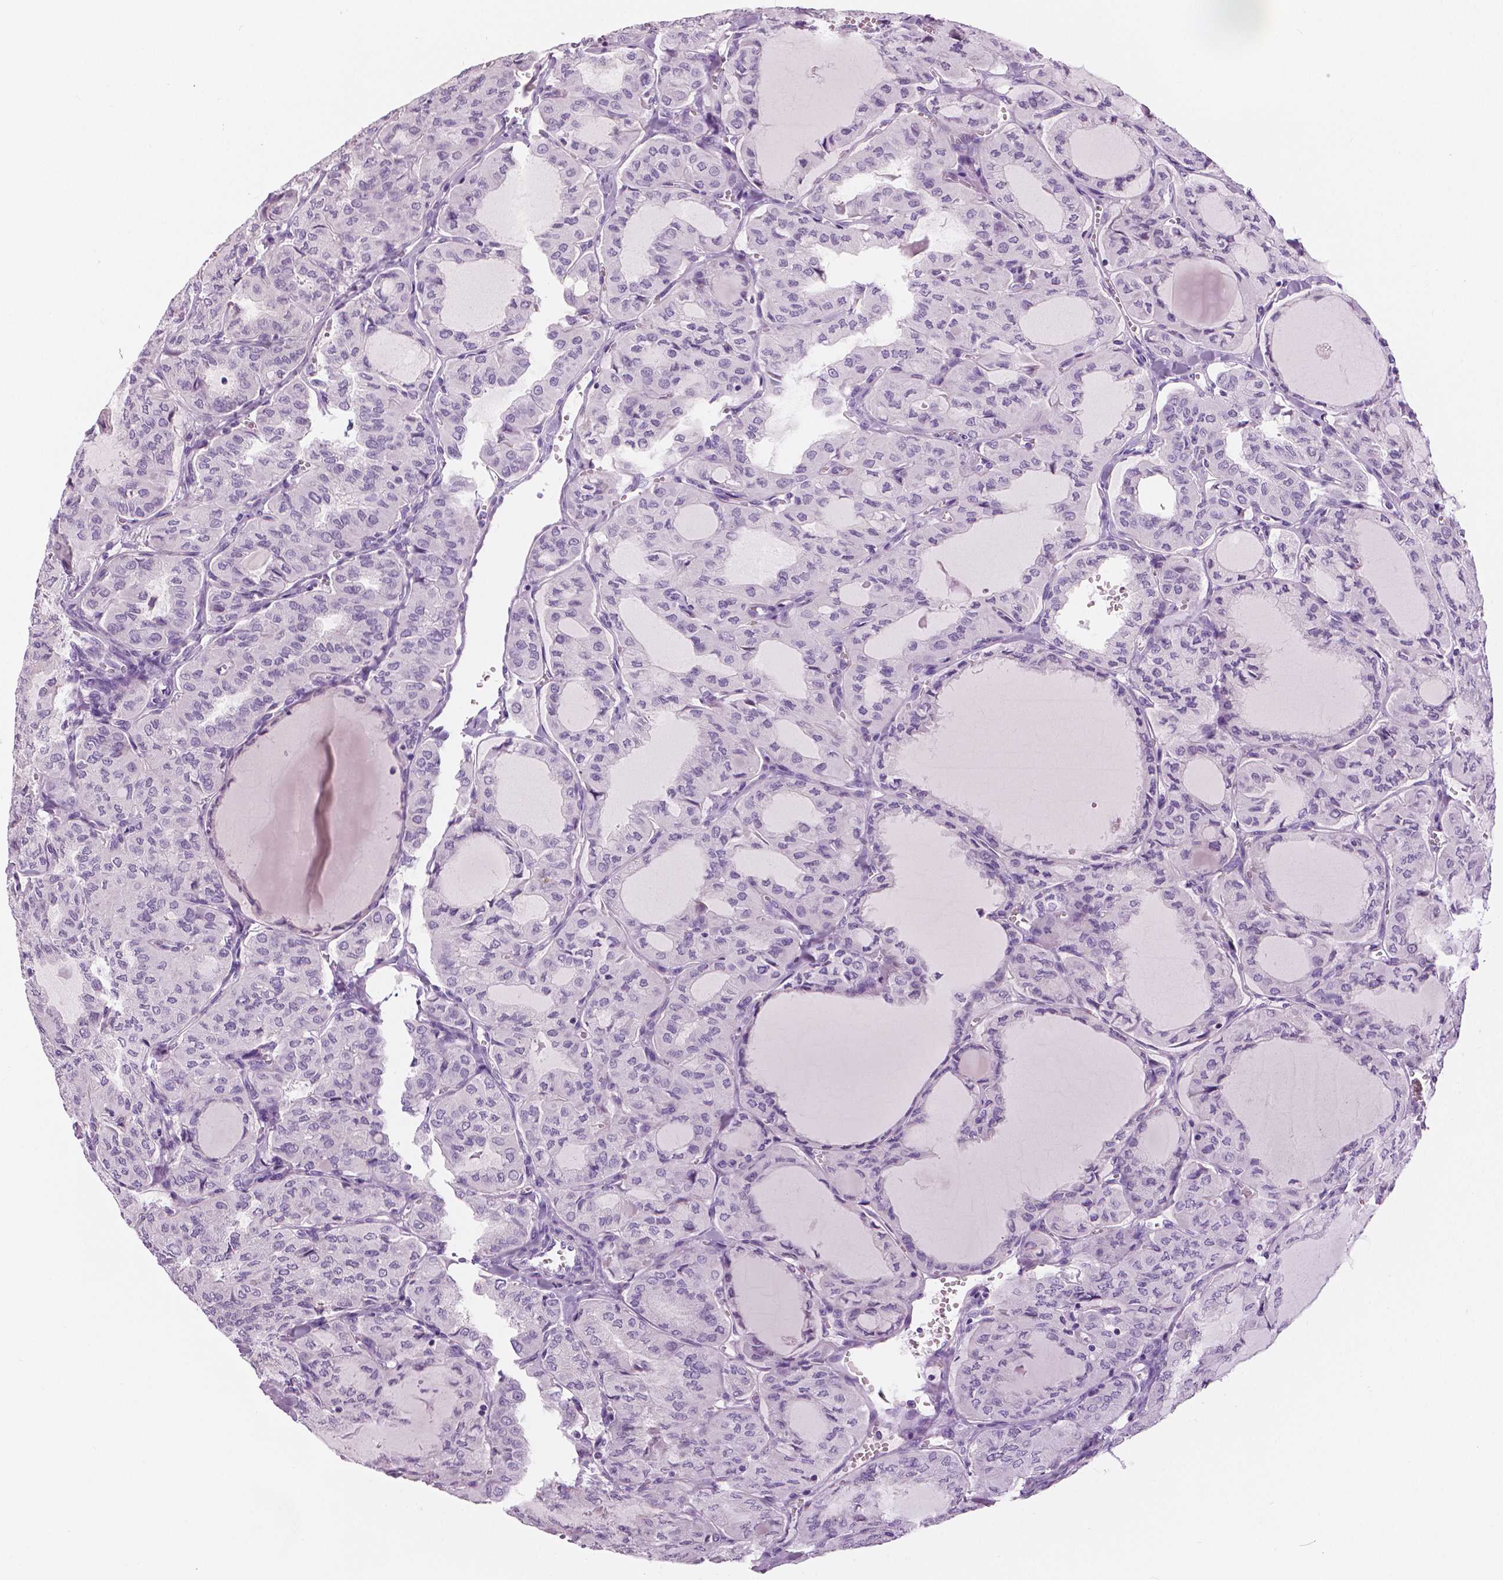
{"staining": {"intensity": "negative", "quantity": "none", "location": "none"}, "tissue": "thyroid cancer", "cell_type": "Tumor cells", "image_type": "cancer", "snomed": [{"axis": "morphology", "description": "Papillary adenocarcinoma, NOS"}, {"axis": "topography", "description": "Thyroid gland"}], "caption": "The immunohistochemistry (IHC) photomicrograph has no significant expression in tumor cells of thyroid papillary adenocarcinoma tissue.", "gene": "SLC24A1", "patient": {"sex": "male", "age": 20}}